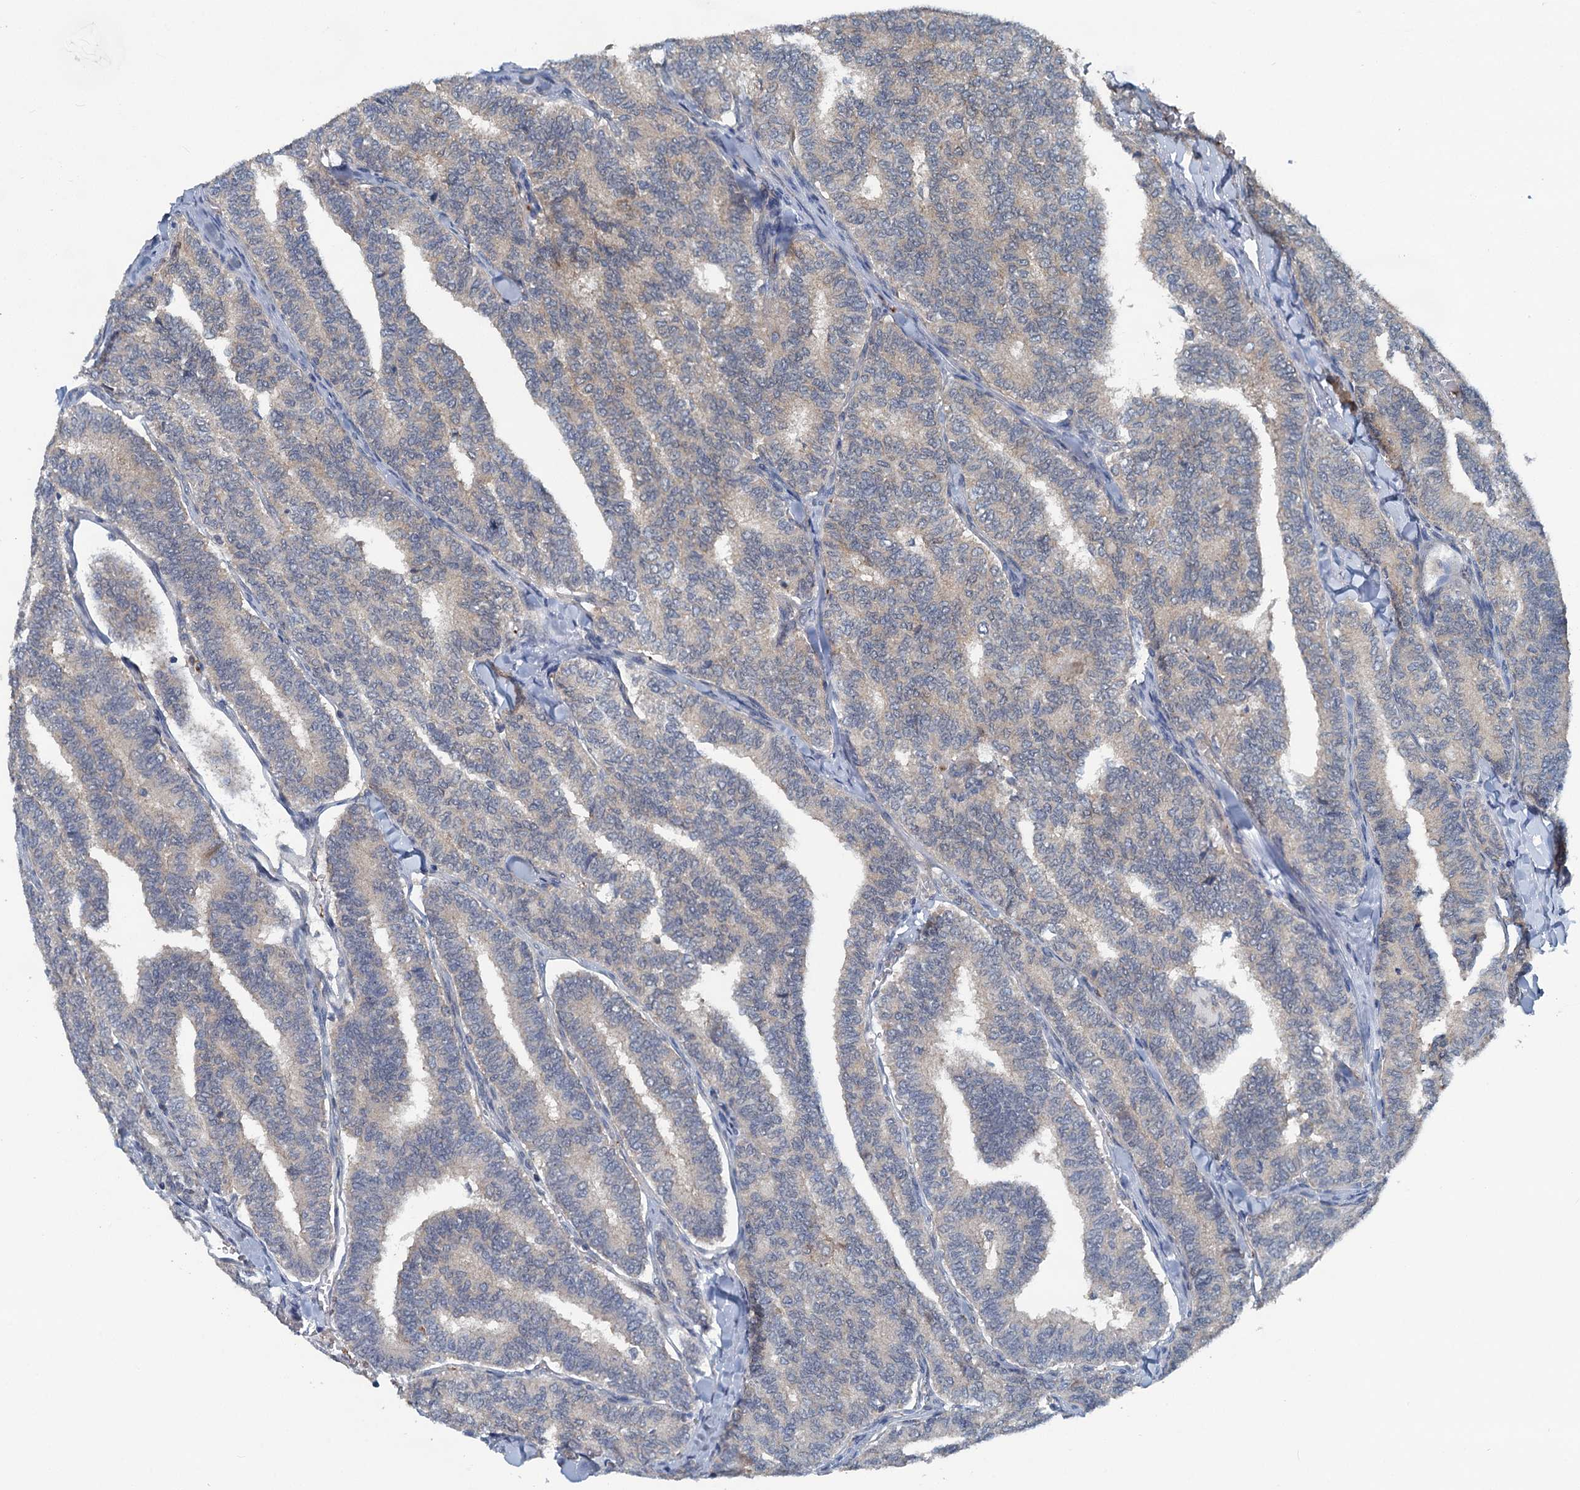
{"staining": {"intensity": "negative", "quantity": "none", "location": "none"}, "tissue": "thyroid cancer", "cell_type": "Tumor cells", "image_type": "cancer", "snomed": [{"axis": "morphology", "description": "Papillary adenocarcinoma, NOS"}, {"axis": "topography", "description": "Thyroid gland"}], "caption": "An immunohistochemistry photomicrograph of thyroid cancer (papillary adenocarcinoma) is shown. There is no staining in tumor cells of thyroid cancer (papillary adenocarcinoma). (DAB (3,3'-diaminobenzidine) immunohistochemistry (IHC) with hematoxylin counter stain).", "gene": "GCLM", "patient": {"sex": "female", "age": 35}}